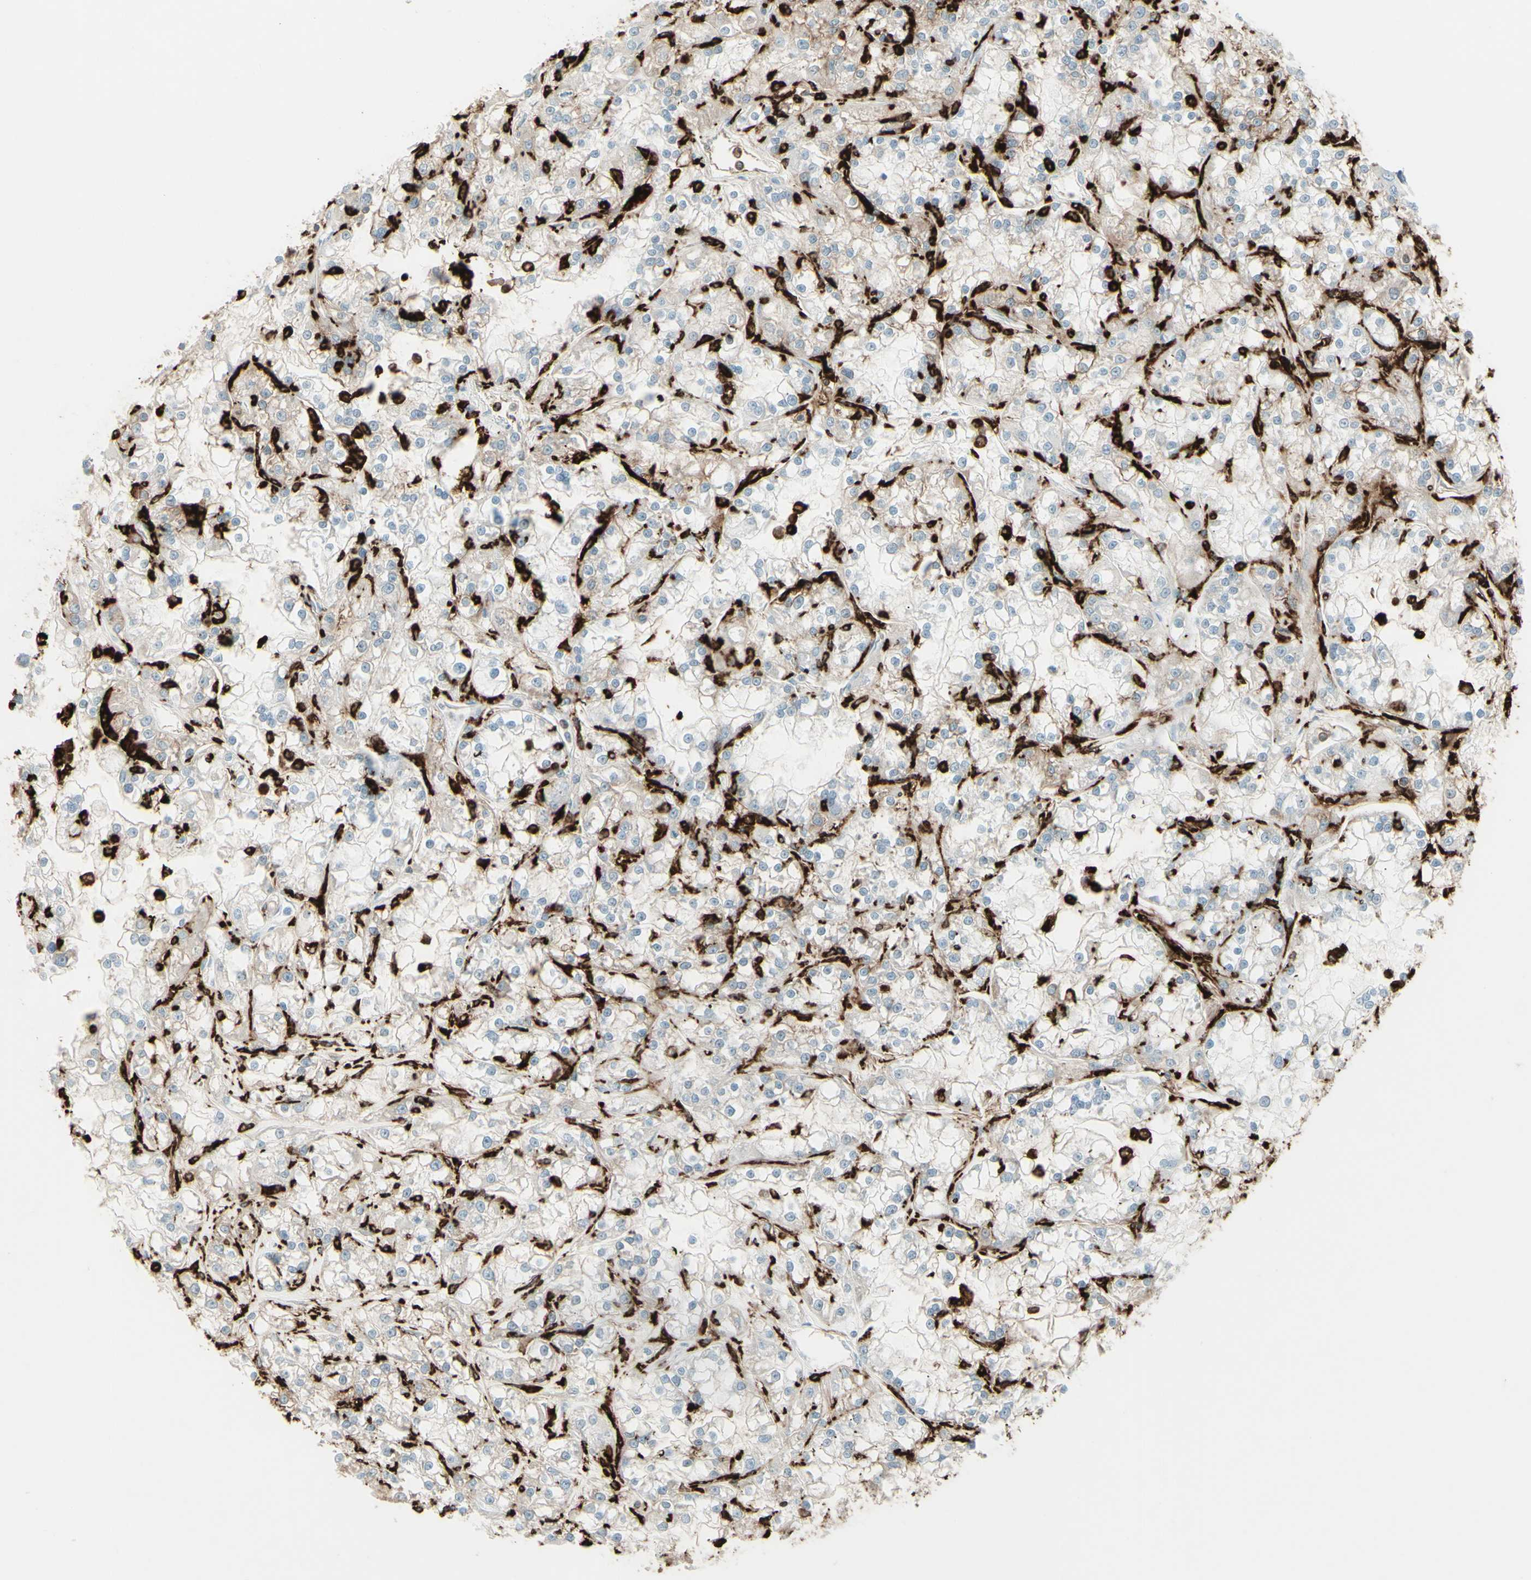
{"staining": {"intensity": "negative", "quantity": "none", "location": "none"}, "tissue": "renal cancer", "cell_type": "Tumor cells", "image_type": "cancer", "snomed": [{"axis": "morphology", "description": "Adenocarcinoma, NOS"}, {"axis": "topography", "description": "Kidney"}], "caption": "Immunohistochemistry of renal cancer (adenocarcinoma) demonstrates no staining in tumor cells. (Brightfield microscopy of DAB (3,3'-diaminobenzidine) immunohistochemistry (IHC) at high magnification).", "gene": "HLA-DPB1", "patient": {"sex": "female", "age": 52}}